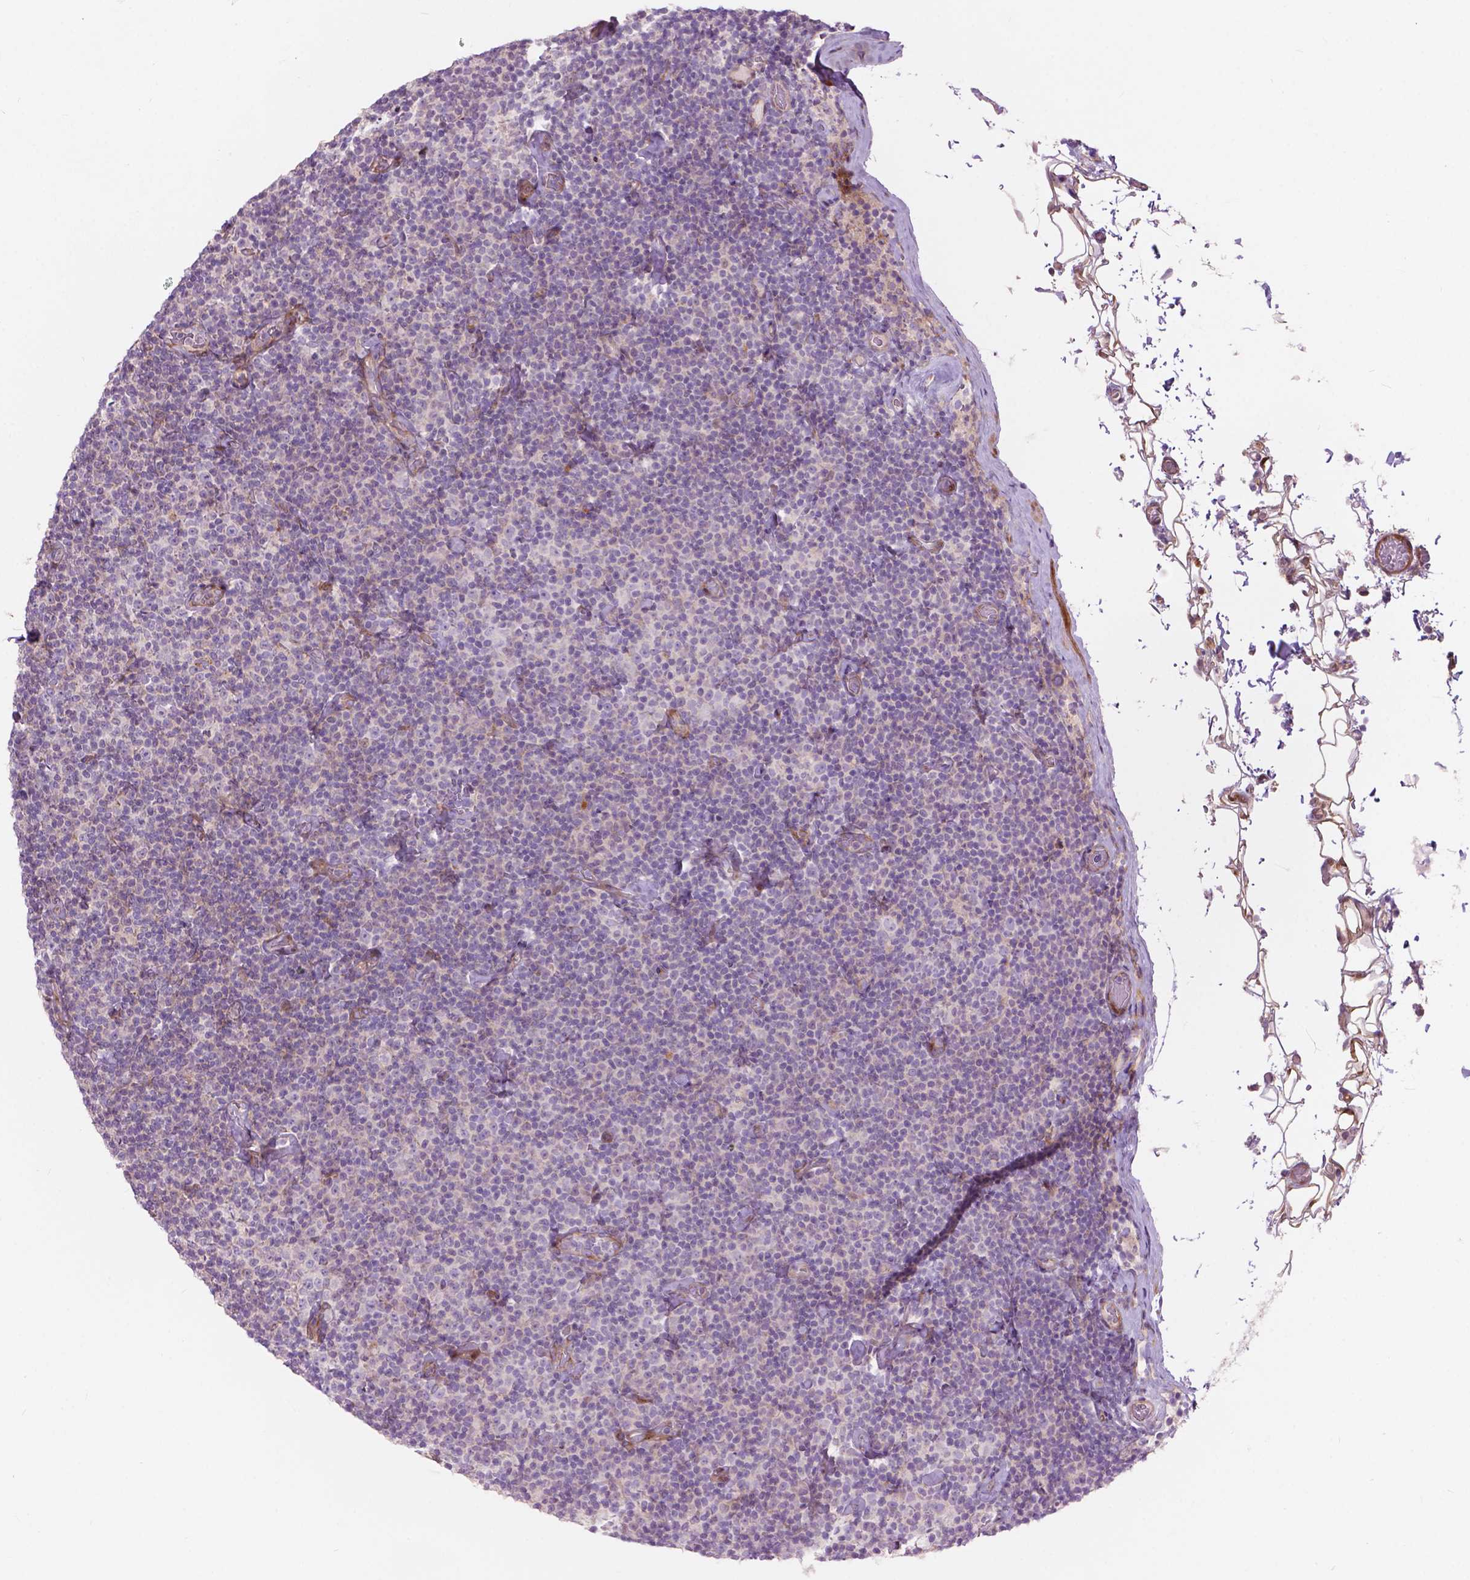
{"staining": {"intensity": "negative", "quantity": "none", "location": "none"}, "tissue": "lymphoma", "cell_type": "Tumor cells", "image_type": "cancer", "snomed": [{"axis": "morphology", "description": "Malignant lymphoma, non-Hodgkin's type, Low grade"}, {"axis": "topography", "description": "Lymph node"}], "caption": "An immunohistochemistry micrograph of lymphoma is shown. There is no staining in tumor cells of lymphoma. (IHC, brightfield microscopy, high magnification).", "gene": "MORN1", "patient": {"sex": "male", "age": 81}}